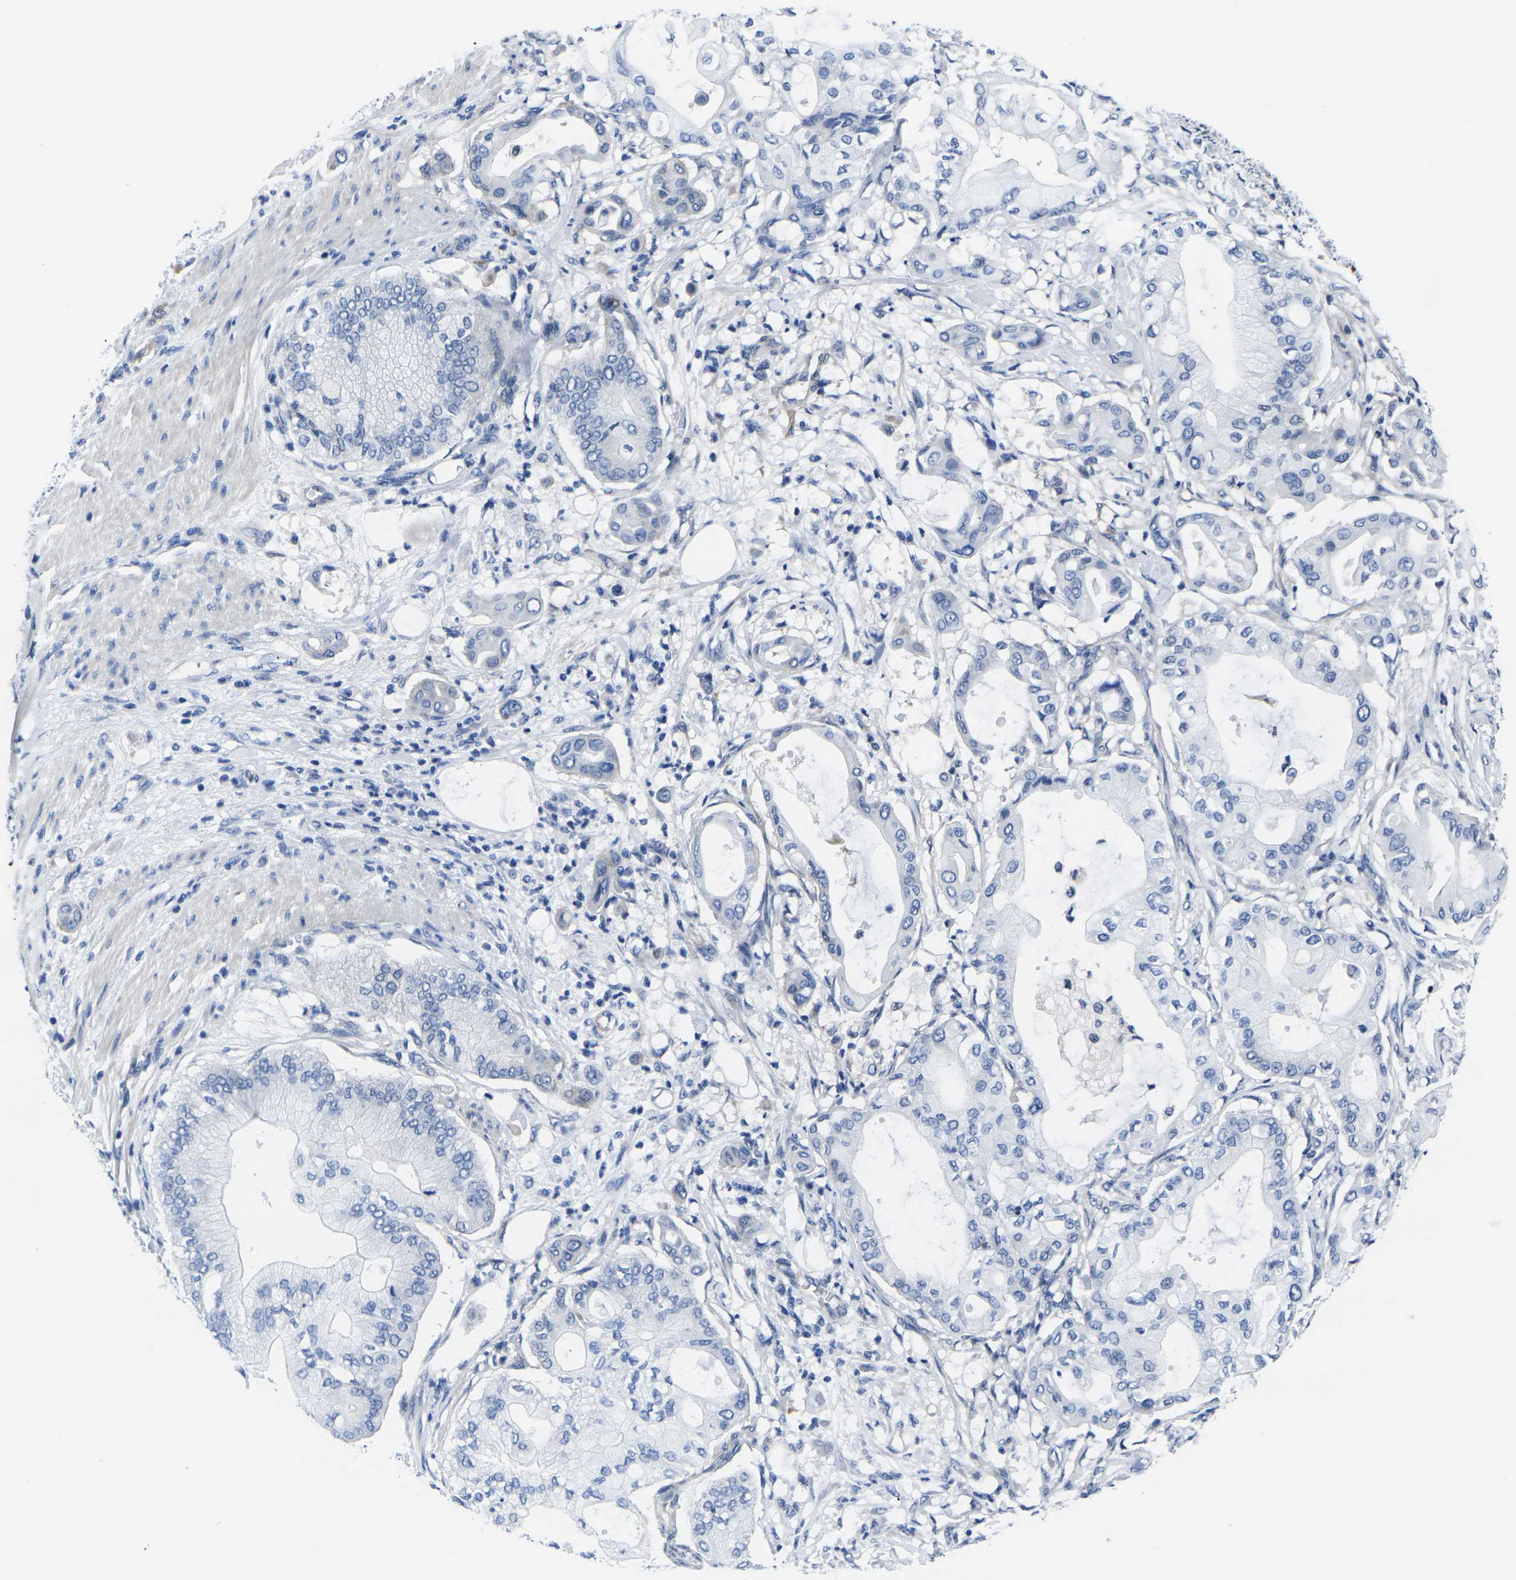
{"staining": {"intensity": "negative", "quantity": "none", "location": "none"}, "tissue": "pancreatic cancer", "cell_type": "Tumor cells", "image_type": "cancer", "snomed": [{"axis": "morphology", "description": "Adenocarcinoma, NOS"}, {"axis": "morphology", "description": "Adenocarcinoma, metastatic, NOS"}, {"axis": "topography", "description": "Lymph node"}, {"axis": "topography", "description": "Pancreas"}, {"axis": "topography", "description": "Duodenum"}], "caption": "The immunohistochemistry (IHC) photomicrograph has no significant expression in tumor cells of metastatic adenocarcinoma (pancreatic) tissue.", "gene": "EIF4A1", "patient": {"sex": "female", "age": 64}}